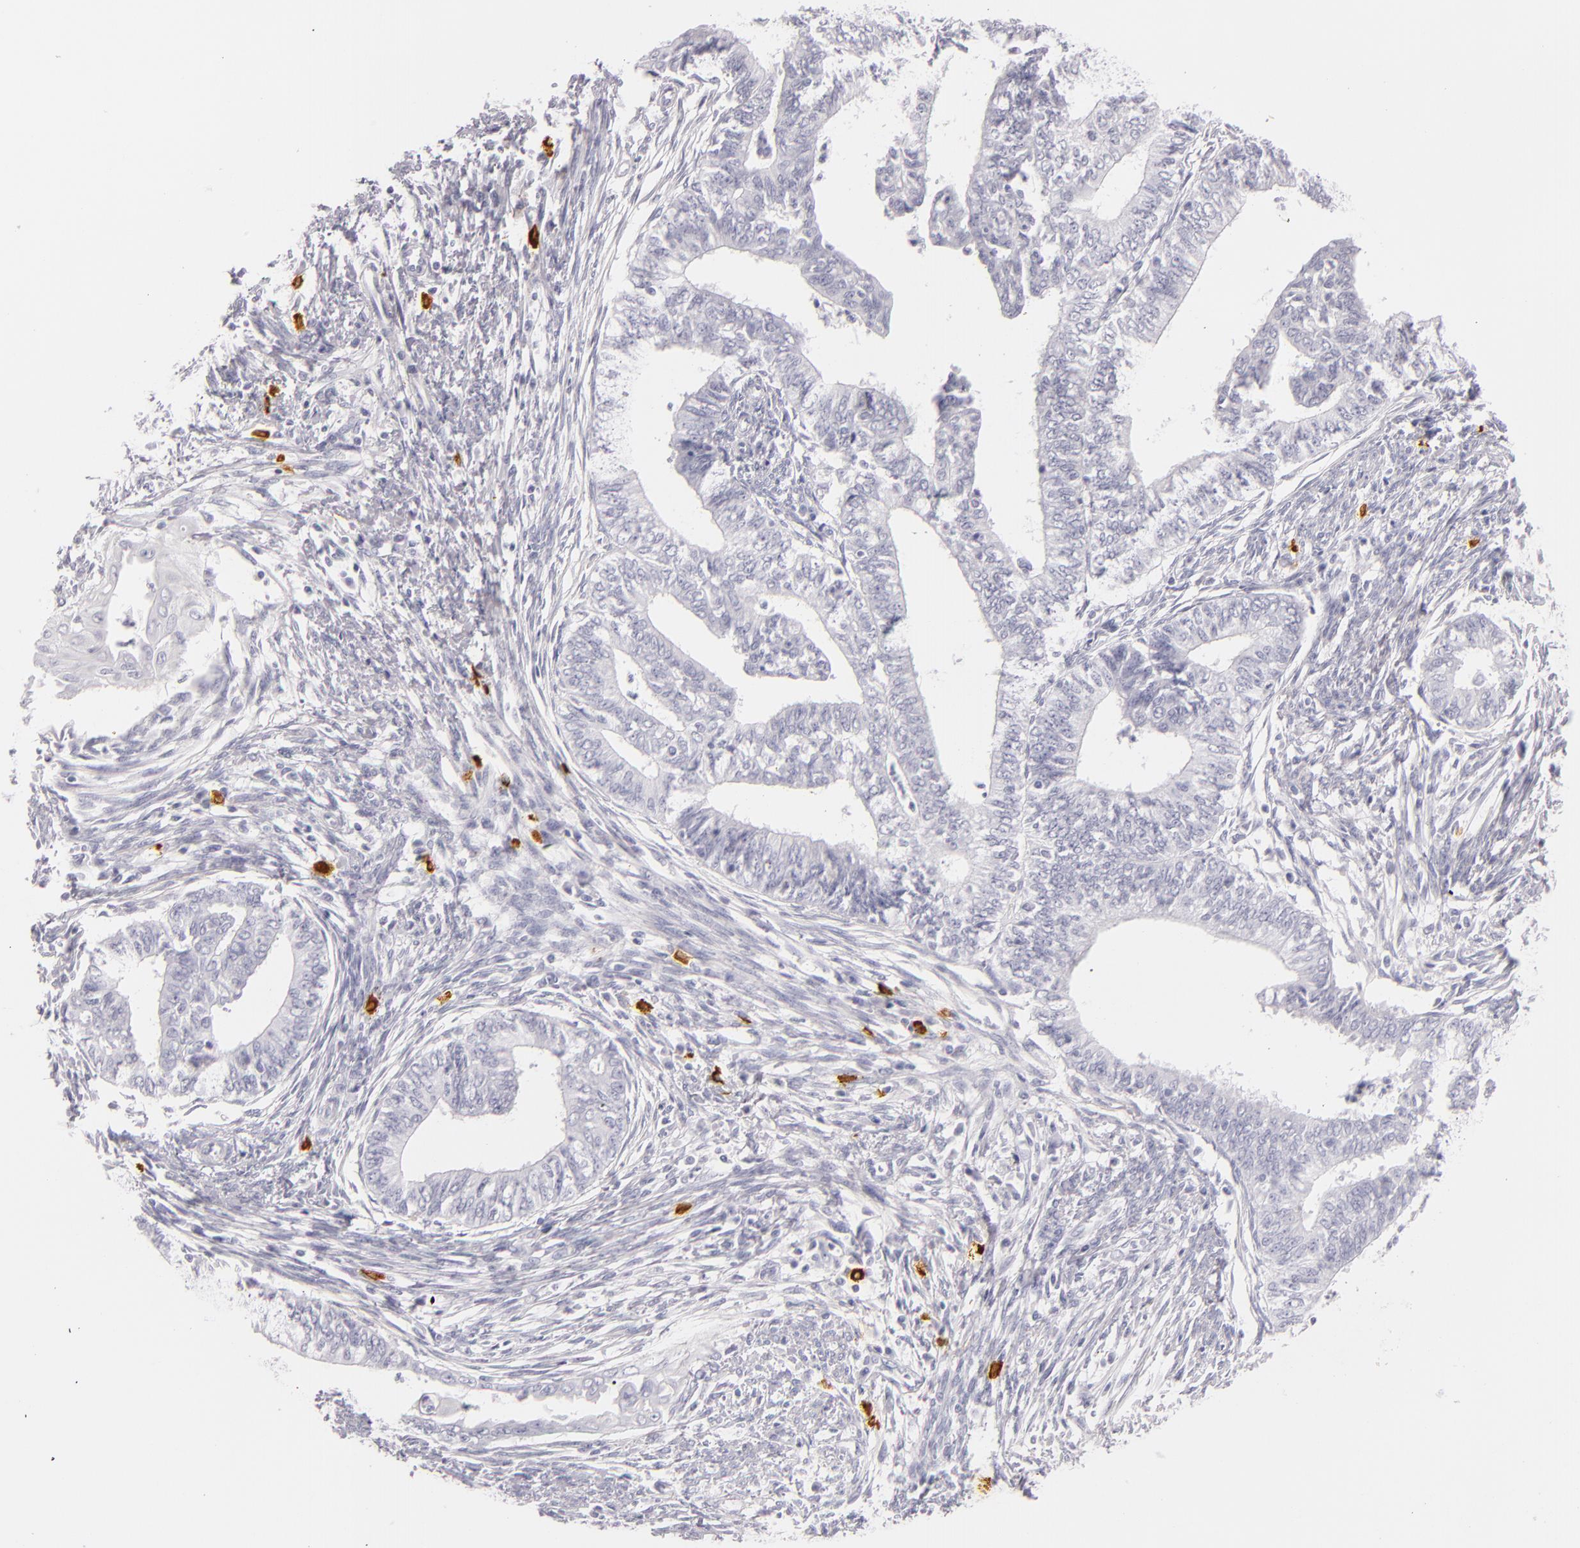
{"staining": {"intensity": "negative", "quantity": "none", "location": "none"}, "tissue": "endometrial cancer", "cell_type": "Tumor cells", "image_type": "cancer", "snomed": [{"axis": "morphology", "description": "Adenocarcinoma, NOS"}, {"axis": "topography", "description": "Endometrium"}], "caption": "A photomicrograph of endometrial cancer (adenocarcinoma) stained for a protein exhibits no brown staining in tumor cells.", "gene": "TPSD1", "patient": {"sex": "female", "age": 66}}